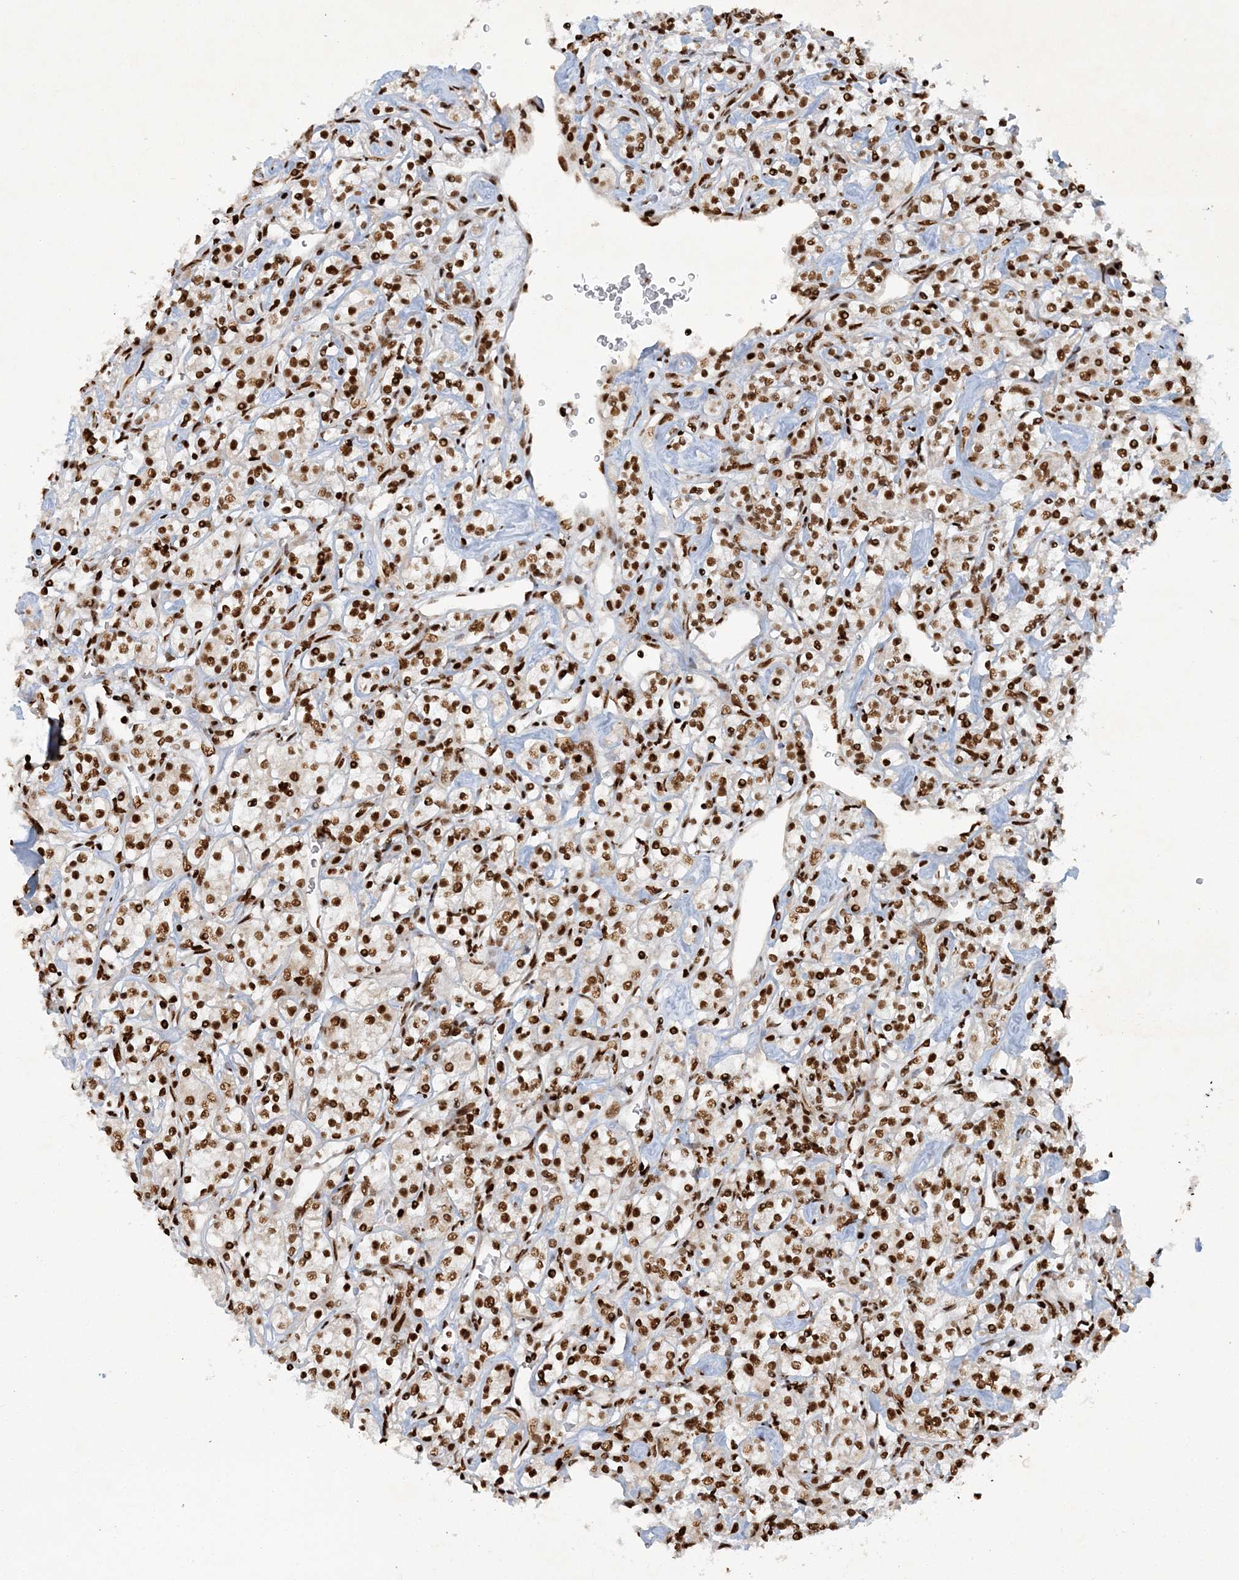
{"staining": {"intensity": "strong", "quantity": ">75%", "location": "nuclear"}, "tissue": "renal cancer", "cell_type": "Tumor cells", "image_type": "cancer", "snomed": [{"axis": "morphology", "description": "Adenocarcinoma, NOS"}, {"axis": "topography", "description": "Kidney"}], "caption": "A brown stain shows strong nuclear staining of a protein in human renal cancer tumor cells. (DAB IHC, brown staining for protein, blue staining for nuclei).", "gene": "DELE1", "patient": {"sex": "male", "age": 77}}